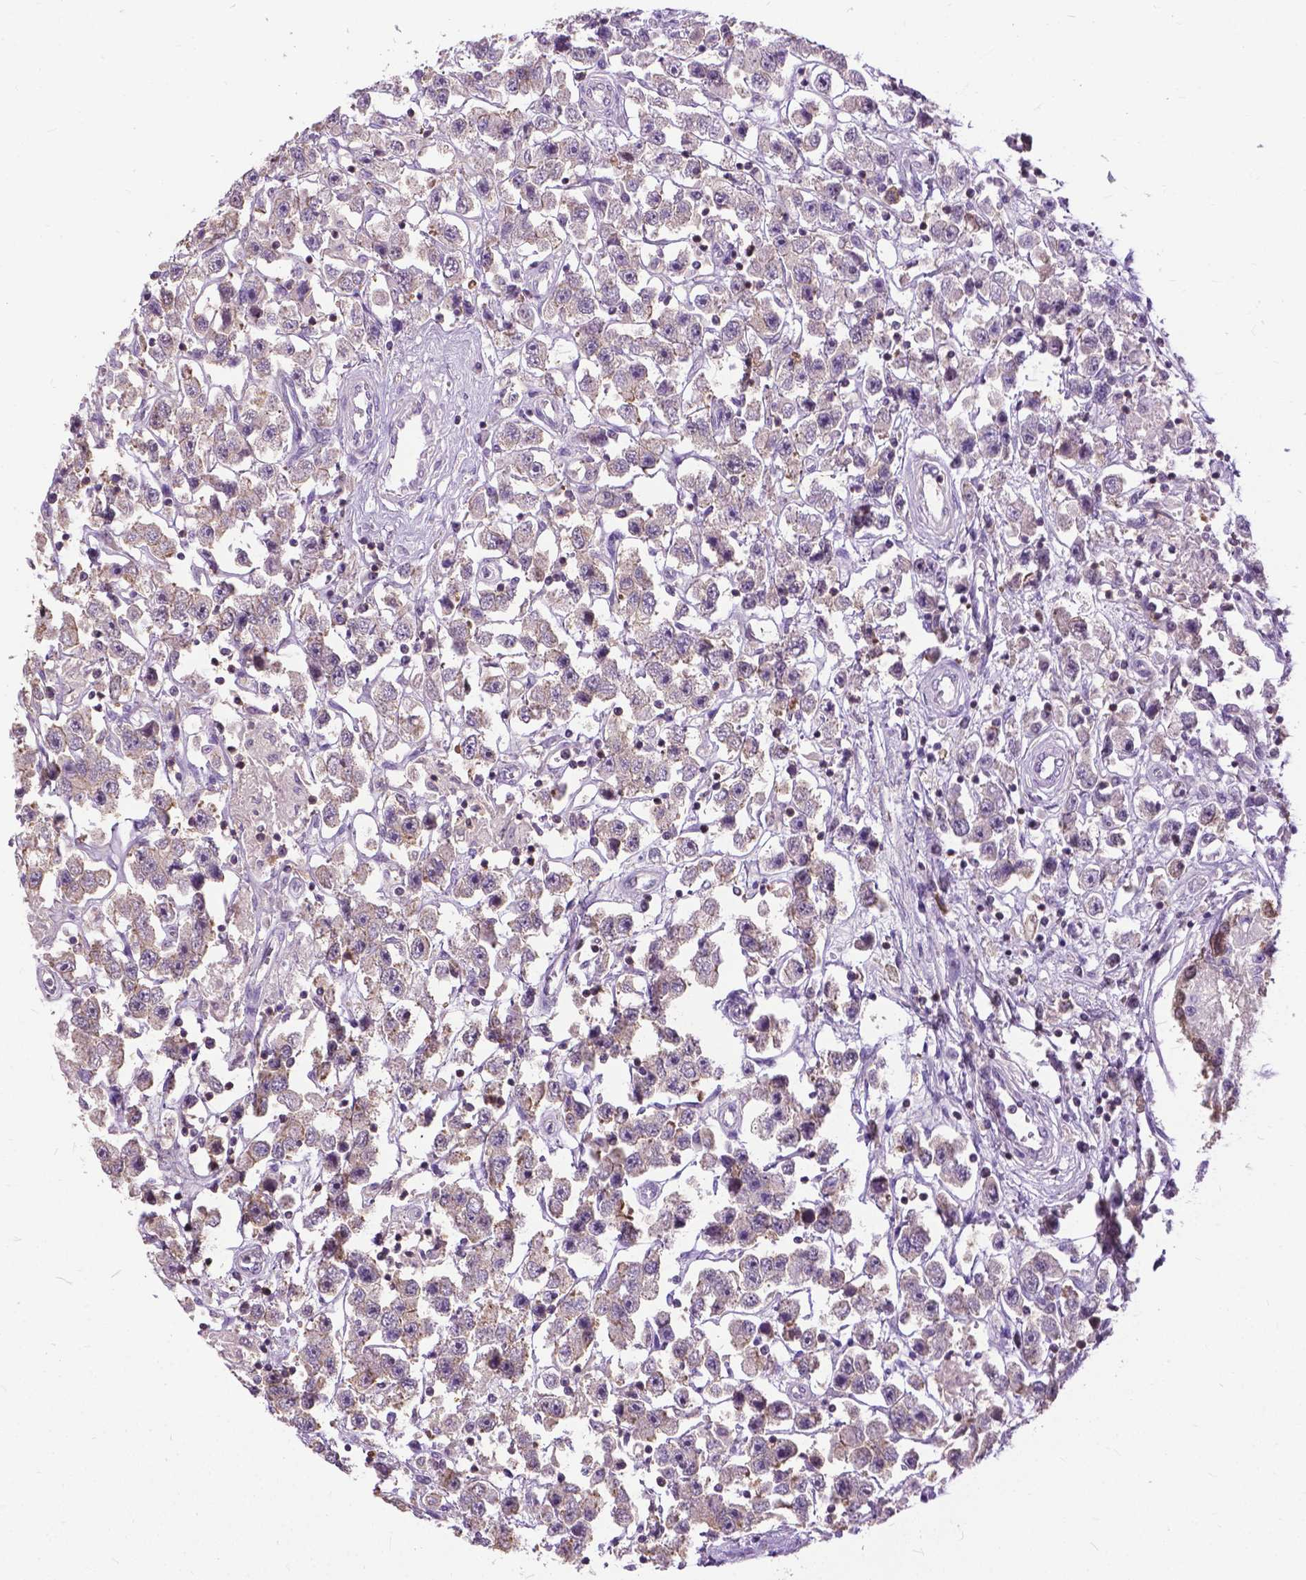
{"staining": {"intensity": "negative", "quantity": "none", "location": "none"}, "tissue": "testis cancer", "cell_type": "Tumor cells", "image_type": "cancer", "snomed": [{"axis": "morphology", "description": "Seminoma, NOS"}, {"axis": "topography", "description": "Testis"}], "caption": "High magnification brightfield microscopy of testis cancer (seminoma) stained with DAB (brown) and counterstained with hematoxylin (blue): tumor cells show no significant positivity. (Brightfield microscopy of DAB (3,3'-diaminobenzidine) IHC at high magnification).", "gene": "JAK3", "patient": {"sex": "male", "age": 45}}